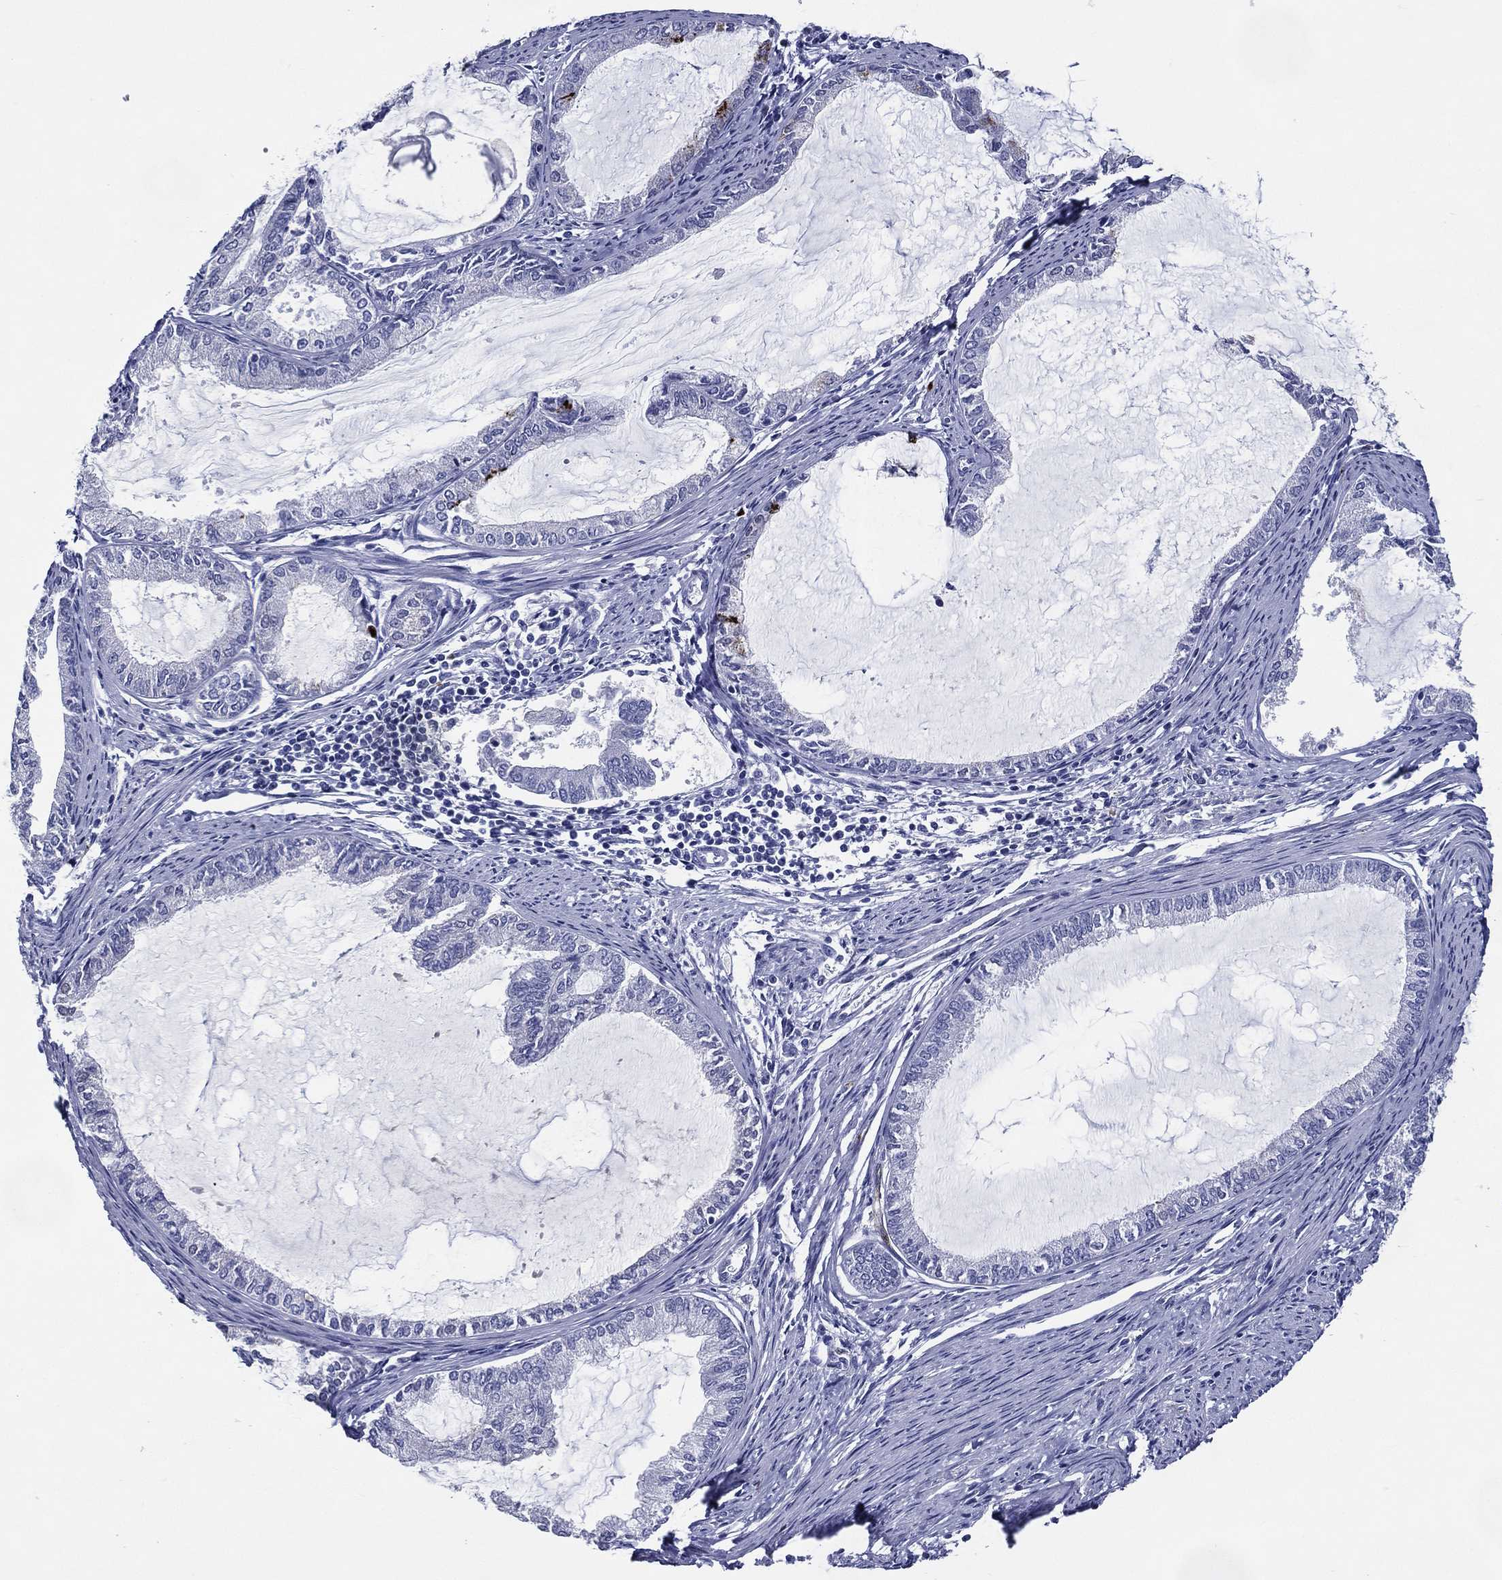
{"staining": {"intensity": "negative", "quantity": "none", "location": "none"}, "tissue": "endometrial cancer", "cell_type": "Tumor cells", "image_type": "cancer", "snomed": [{"axis": "morphology", "description": "Adenocarcinoma, NOS"}, {"axis": "topography", "description": "Endometrium"}], "caption": "Adenocarcinoma (endometrial) was stained to show a protein in brown. There is no significant staining in tumor cells.", "gene": "ACE2", "patient": {"sex": "female", "age": 86}}